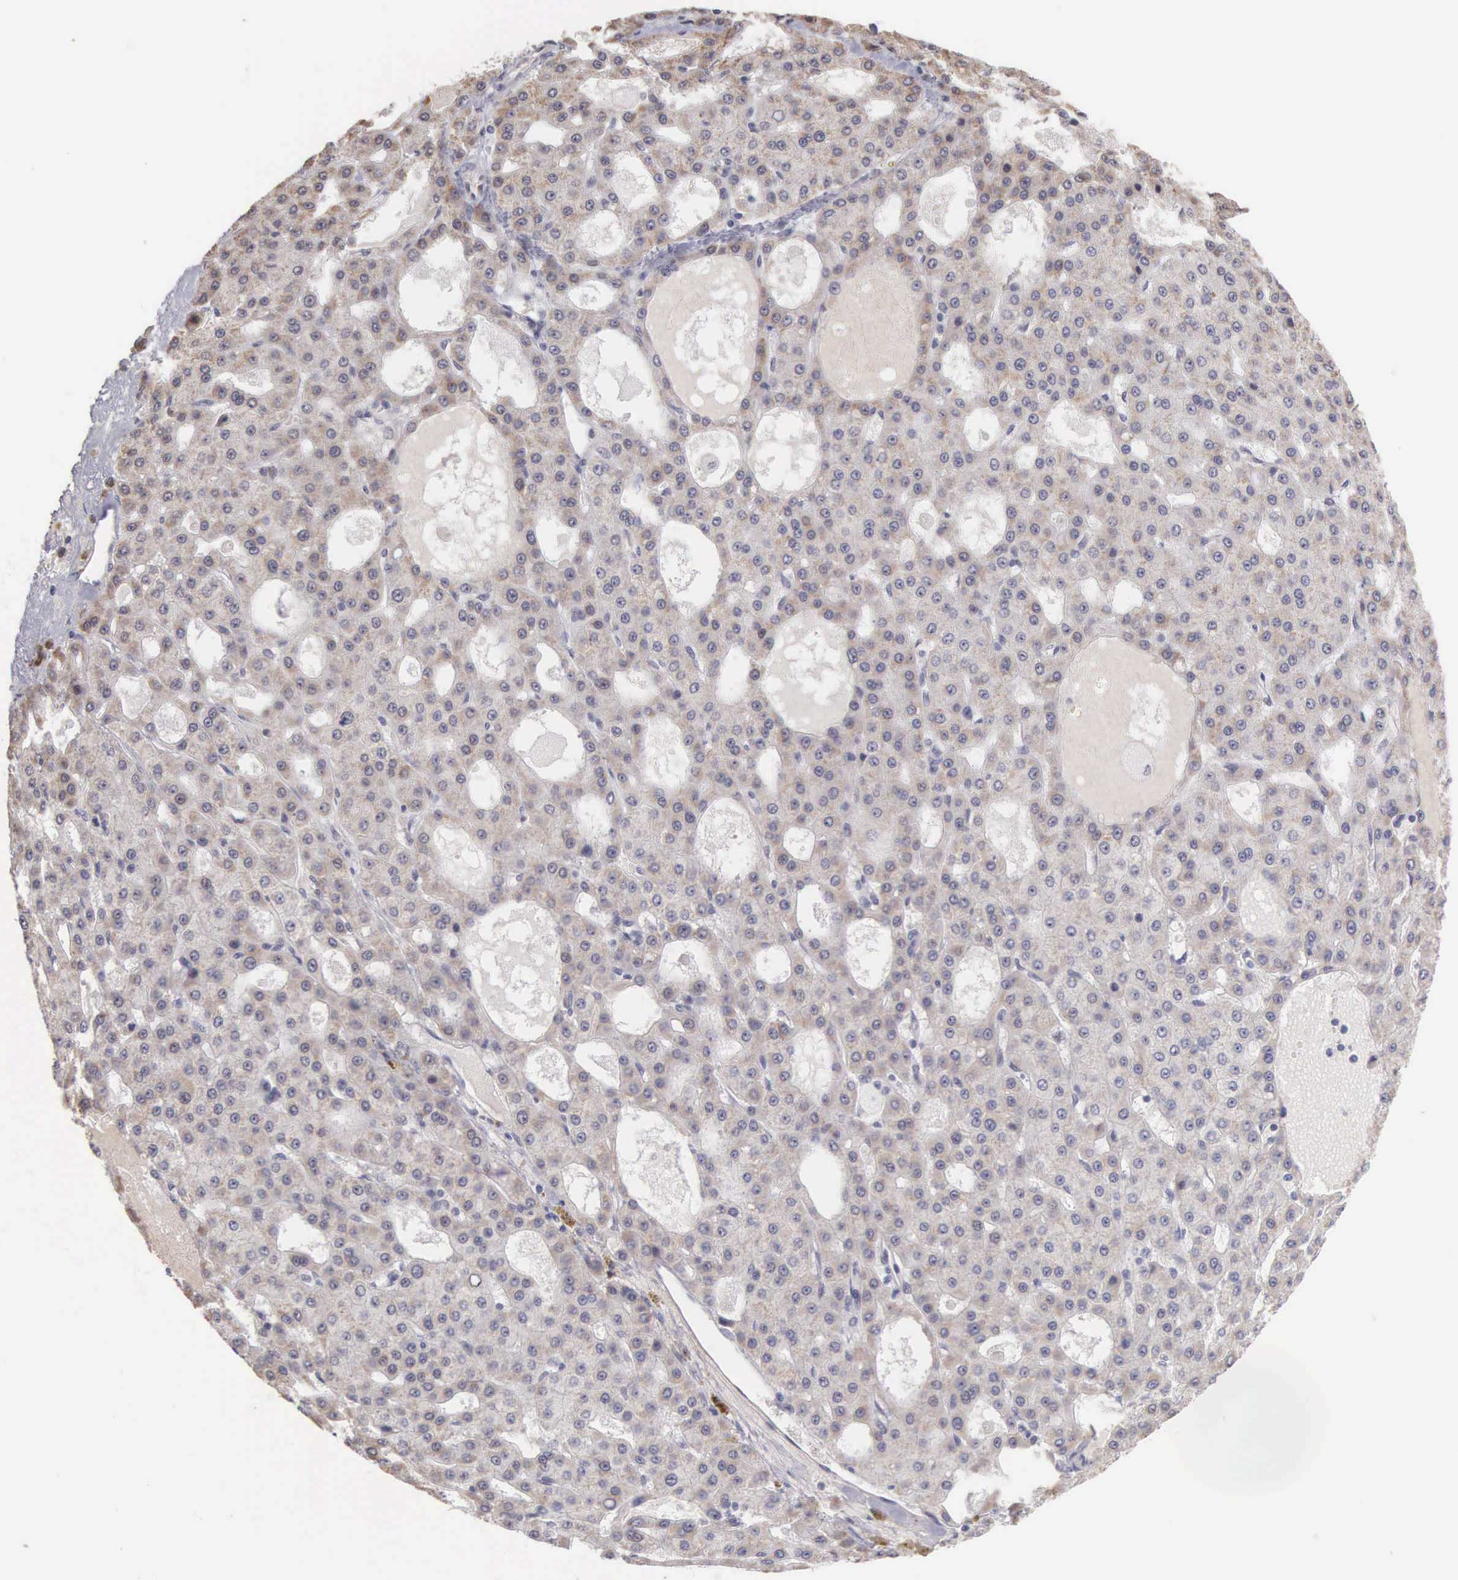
{"staining": {"intensity": "weak", "quantity": "25%-75%", "location": "cytoplasmic/membranous"}, "tissue": "liver cancer", "cell_type": "Tumor cells", "image_type": "cancer", "snomed": [{"axis": "morphology", "description": "Carcinoma, Hepatocellular, NOS"}, {"axis": "topography", "description": "Liver"}], "caption": "Weak cytoplasmic/membranous positivity for a protein is seen in about 25%-75% of tumor cells of hepatocellular carcinoma (liver) using immunohistochemistry (IHC).", "gene": "HMGXB4", "patient": {"sex": "male", "age": 47}}